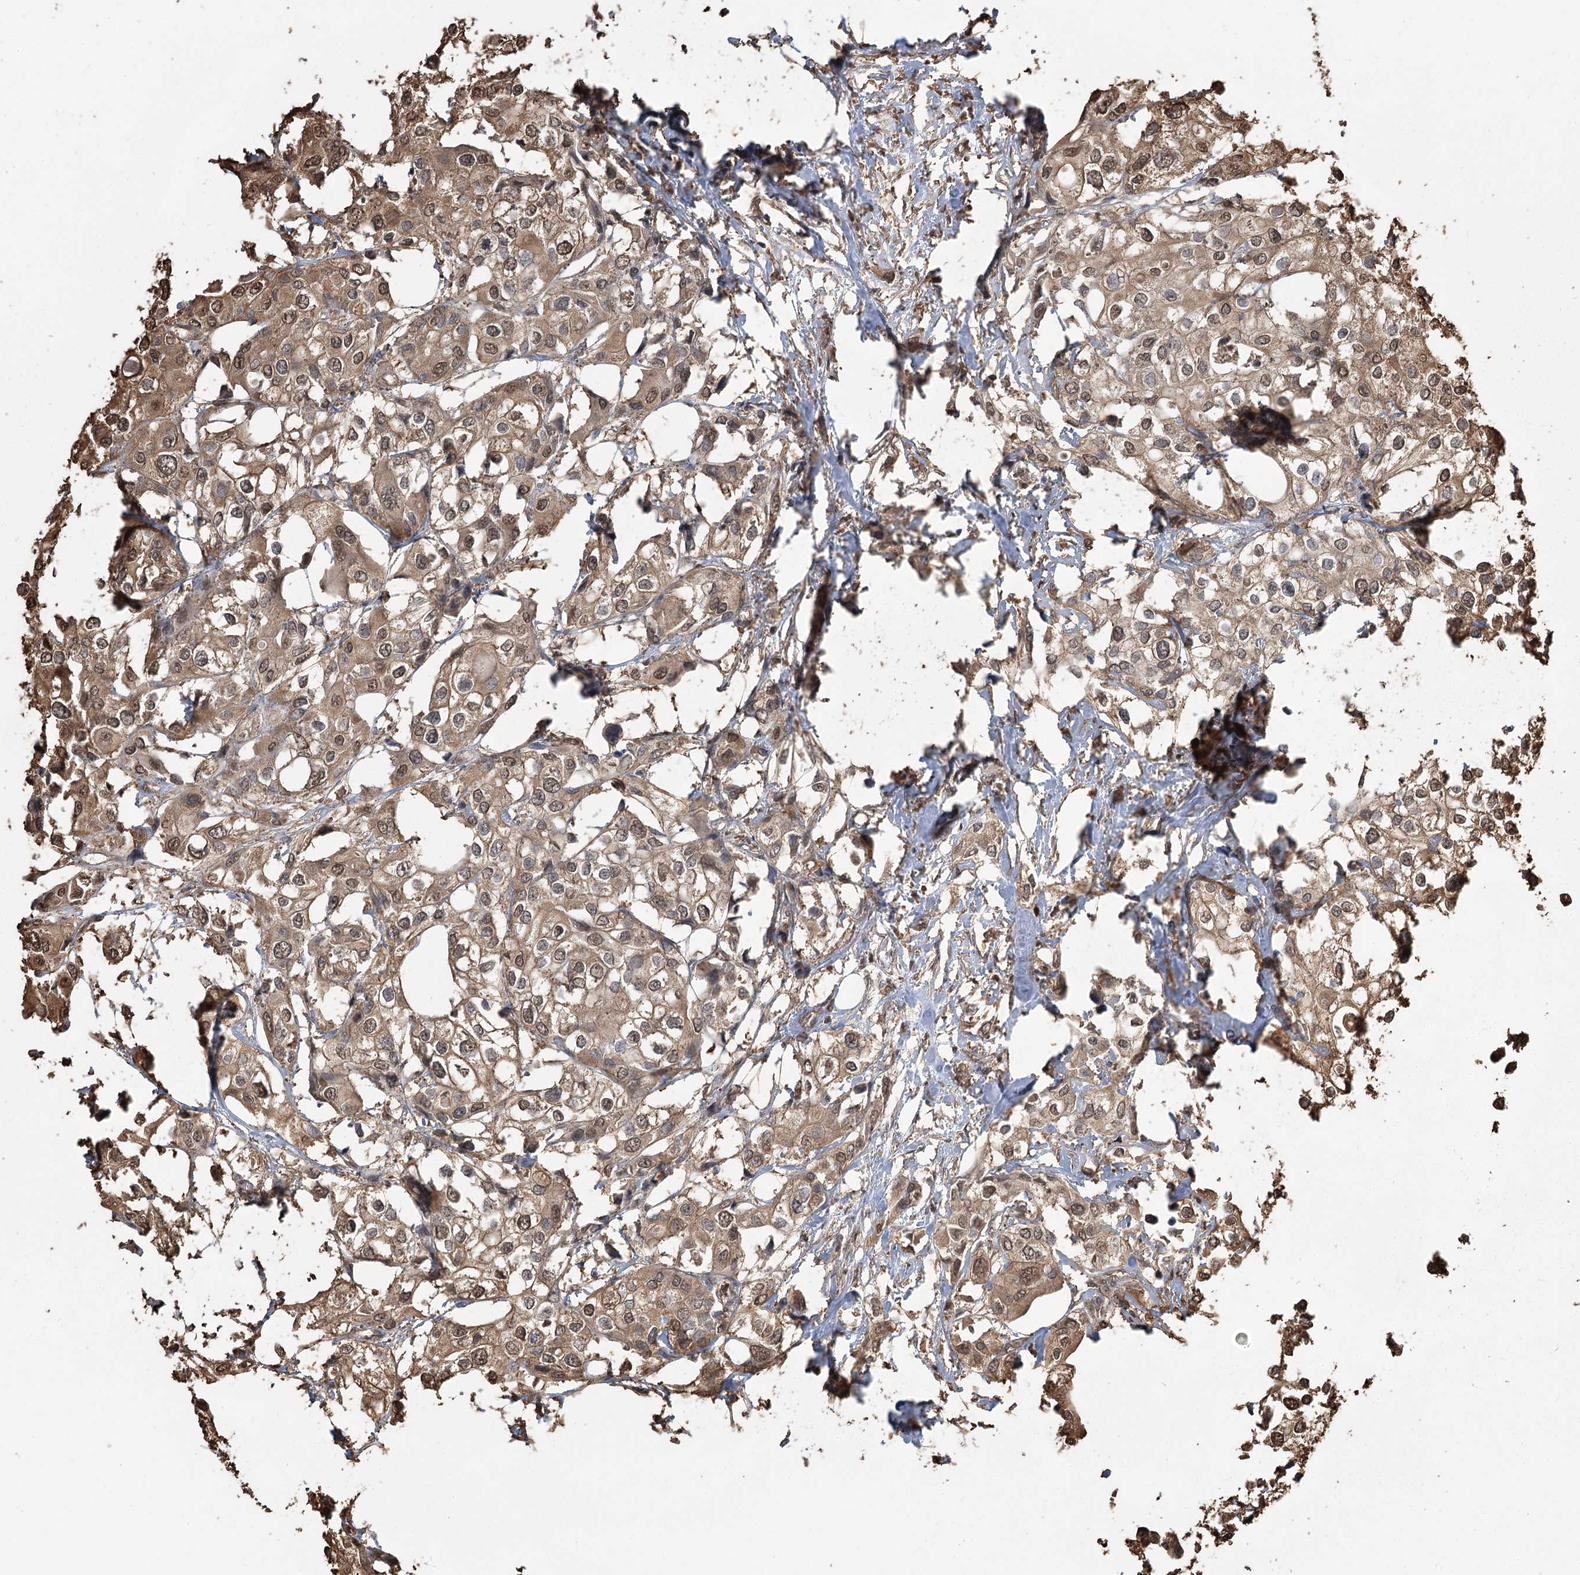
{"staining": {"intensity": "moderate", "quantity": ">75%", "location": "cytoplasmic/membranous,nuclear"}, "tissue": "urothelial cancer", "cell_type": "Tumor cells", "image_type": "cancer", "snomed": [{"axis": "morphology", "description": "Urothelial carcinoma, High grade"}, {"axis": "topography", "description": "Urinary bladder"}], "caption": "The immunohistochemical stain labels moderate cytoplasmic/membranous and nuclear expression in tumor cells of high-grade urothelial carcinoma tissue. The protein of interest is stained brown, and the nuclei are stained in blue (DAB (3,3'-diaminobenzidine) IHC with brightfield microscopy, high magnification).", "gene": "PLCH1", "patient": {"sex": "male", "age": 64}}